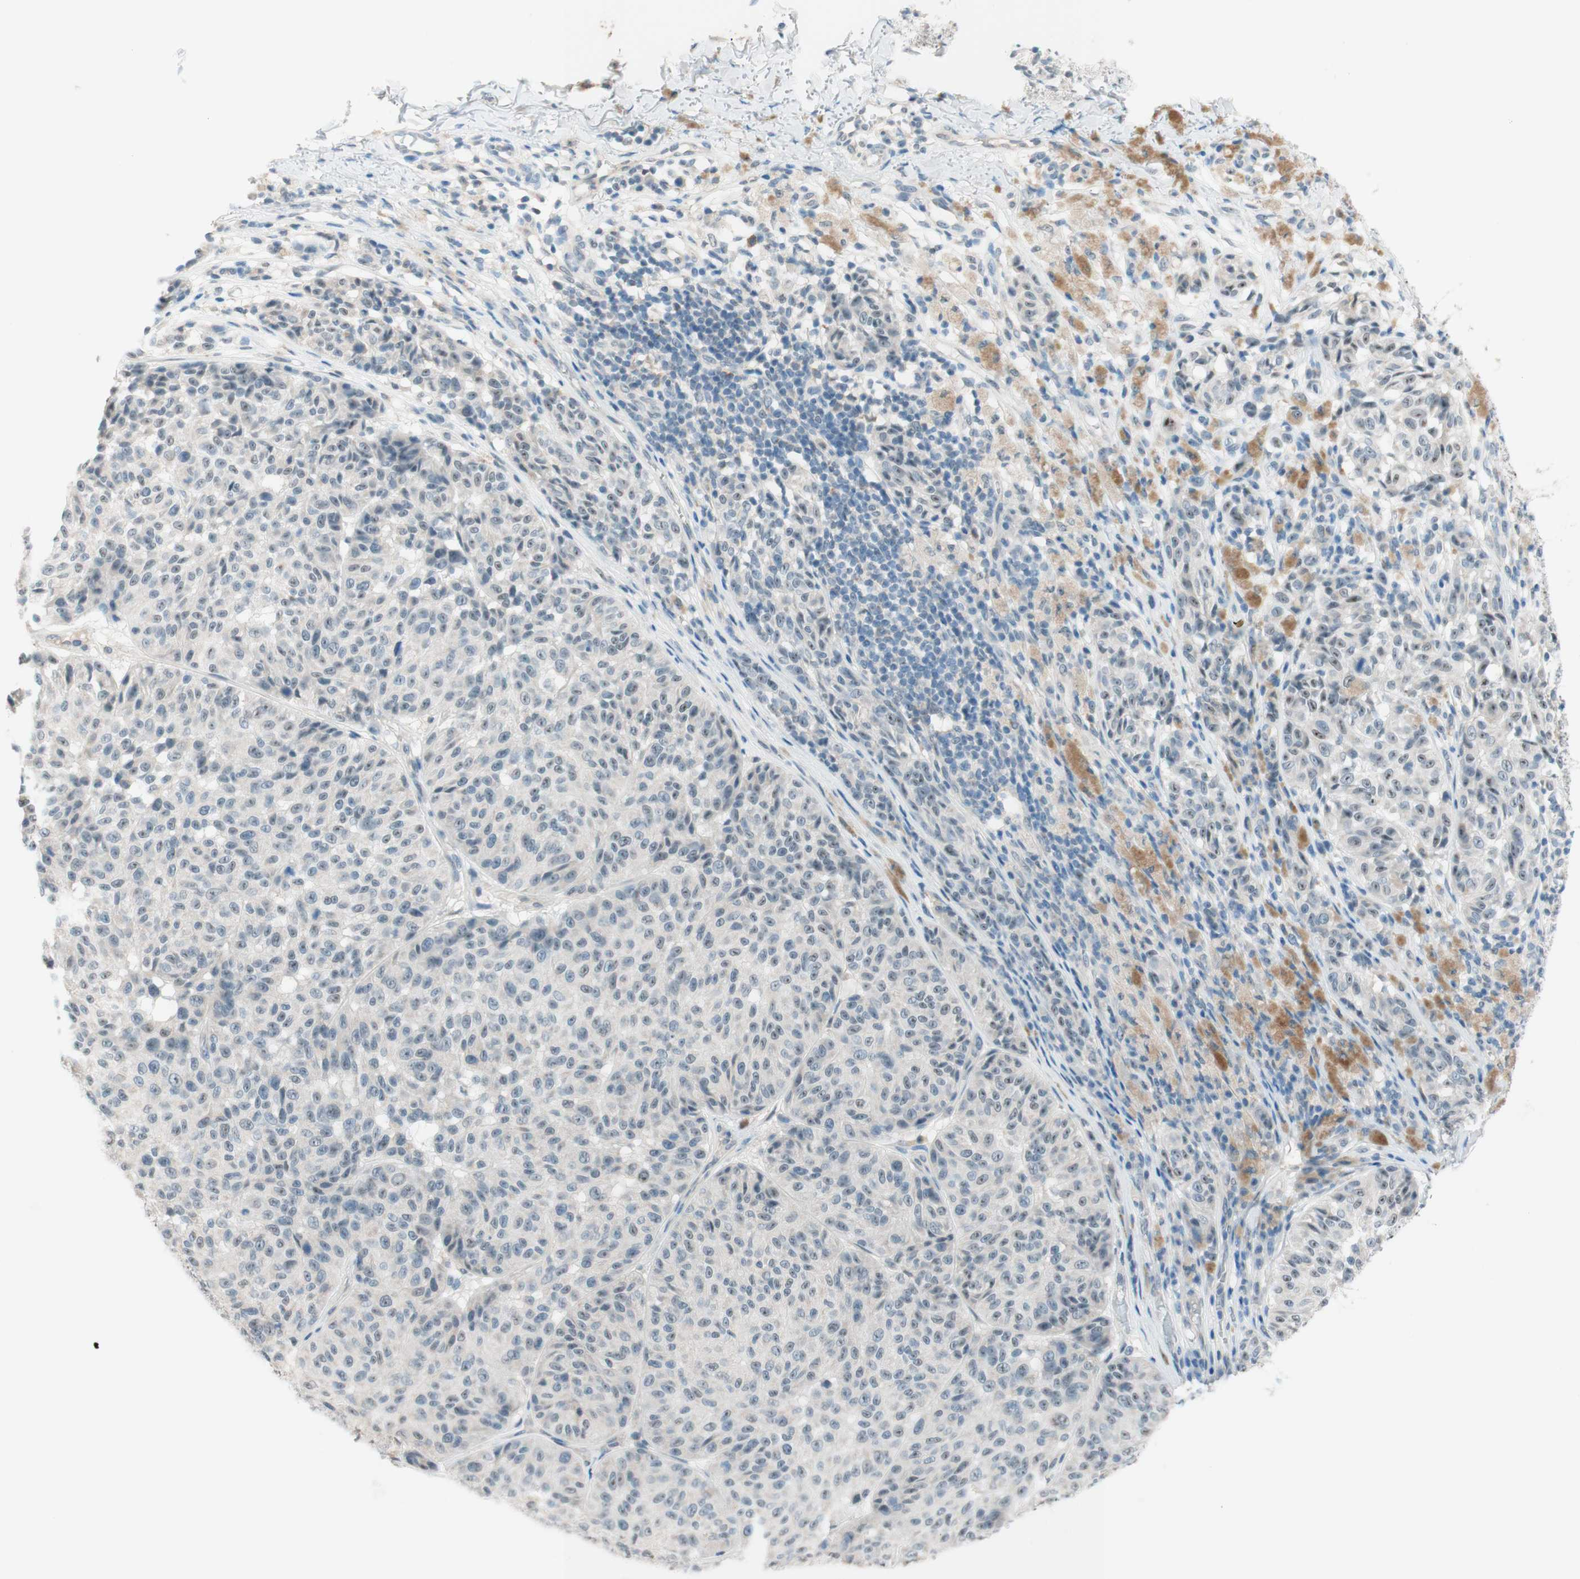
{"staining": {"intensity": "weak", "quantity": "25%-75%", "location": "nuclear"}, "tissue": "melanoma", "cell_type": "Tumor cells", "image_type": "cancer", "snomed": [{"axis": "morphology", "description": "Malignant melanoma, NOS"}, {"axis": "topography", "description": "Skin"}], "caption": "Immunohistochemistry photomicrograph of human malignant melanoma stained for a protein (brown), which shows low levels of weak nuclear positivity in approximately 25%-75% of tumor cells.", "gene": "JPH1", "patient": {"sex": "female", "age": 46}}